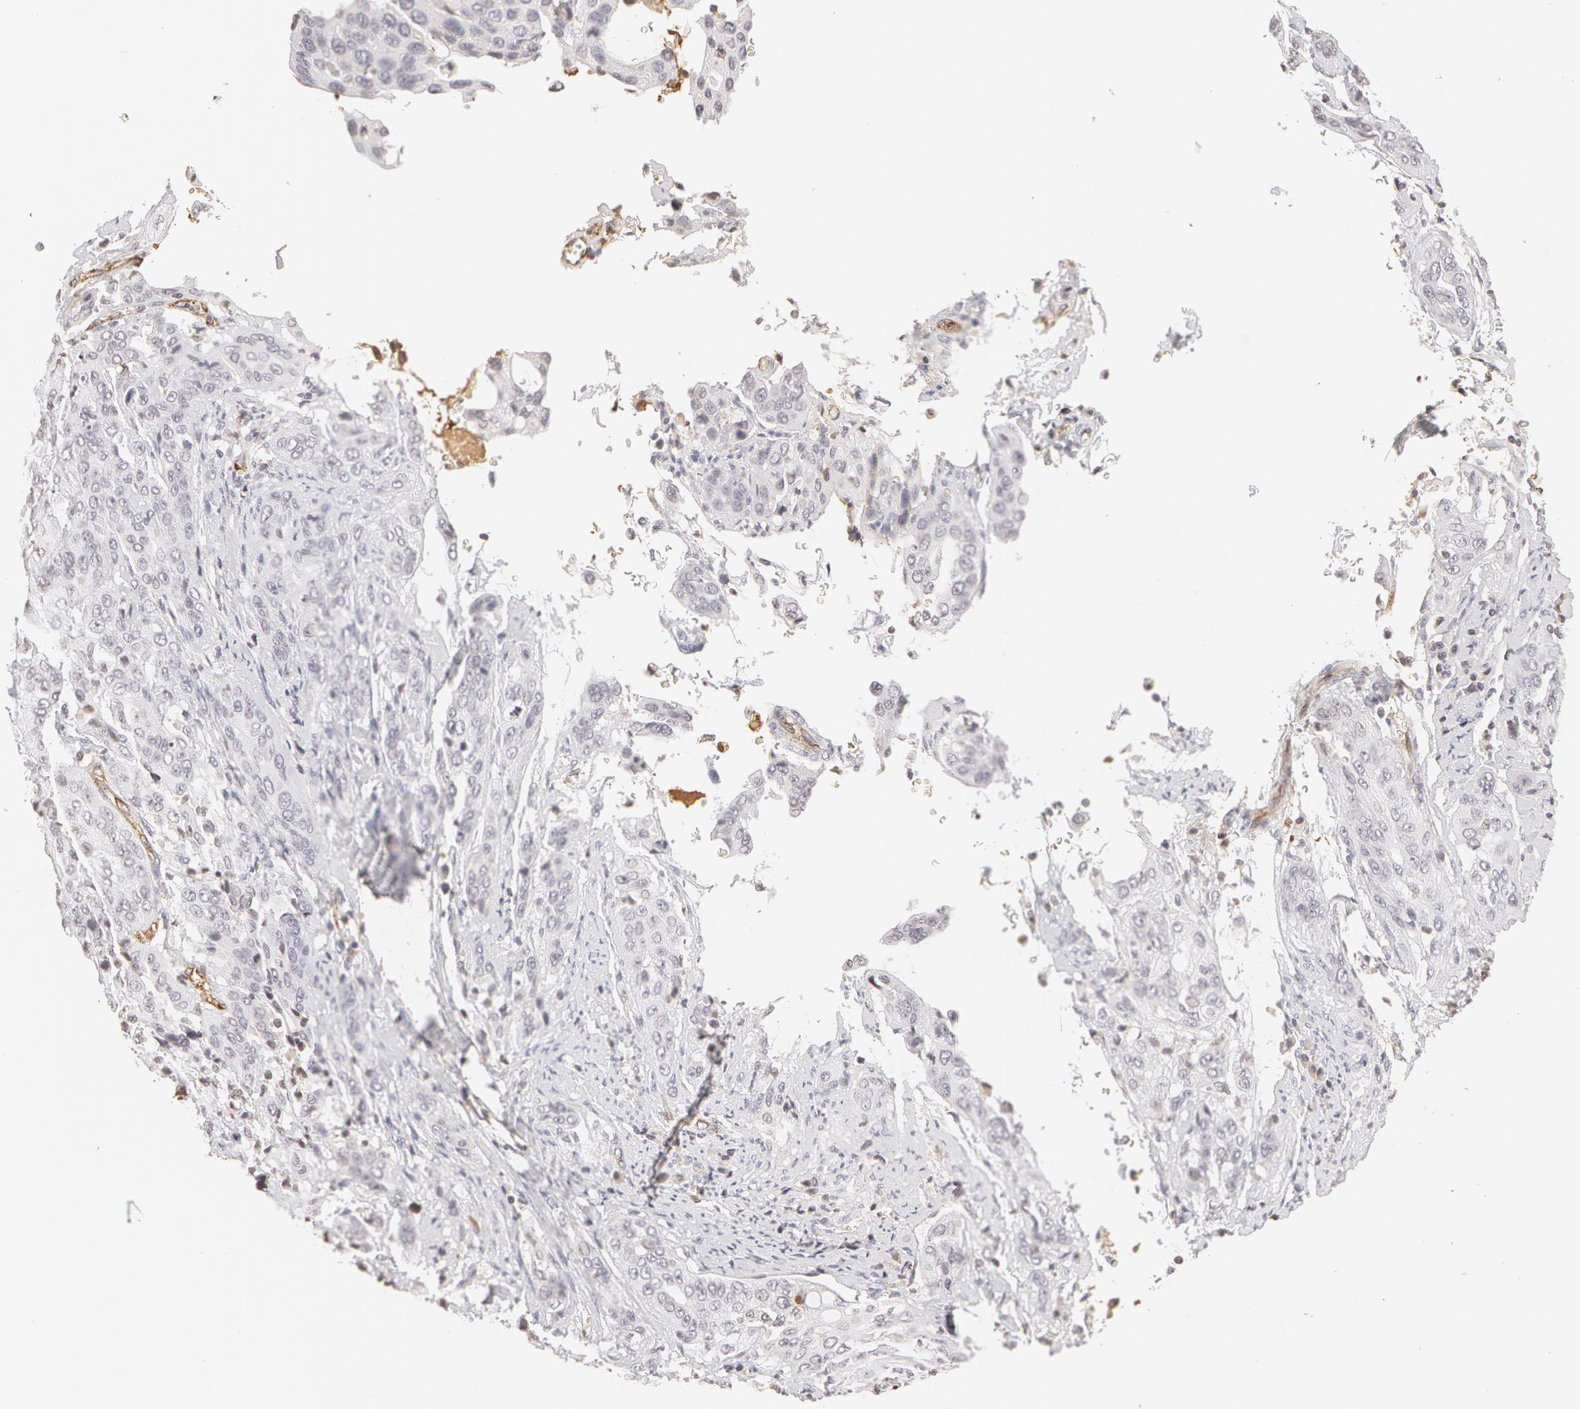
{"staining": {"intensity": "negative", "quantity": "none", "location": "none"}, "tissue": "cervical cancer", "cell_type": "Tumor cells", "image_type": "cancer", "snomed": [{"axis": "morphology", "description": "Squamous cell carcinoma, NOS"}, {"axis": "topography", "description": "Cervix"}], "caption": "Cervical squamous cell carcinoma stained for a protein using IHC reveals no positivity tumor cells.", "gene": "VWF", "patient": {"sex": "female", "age": 41}}